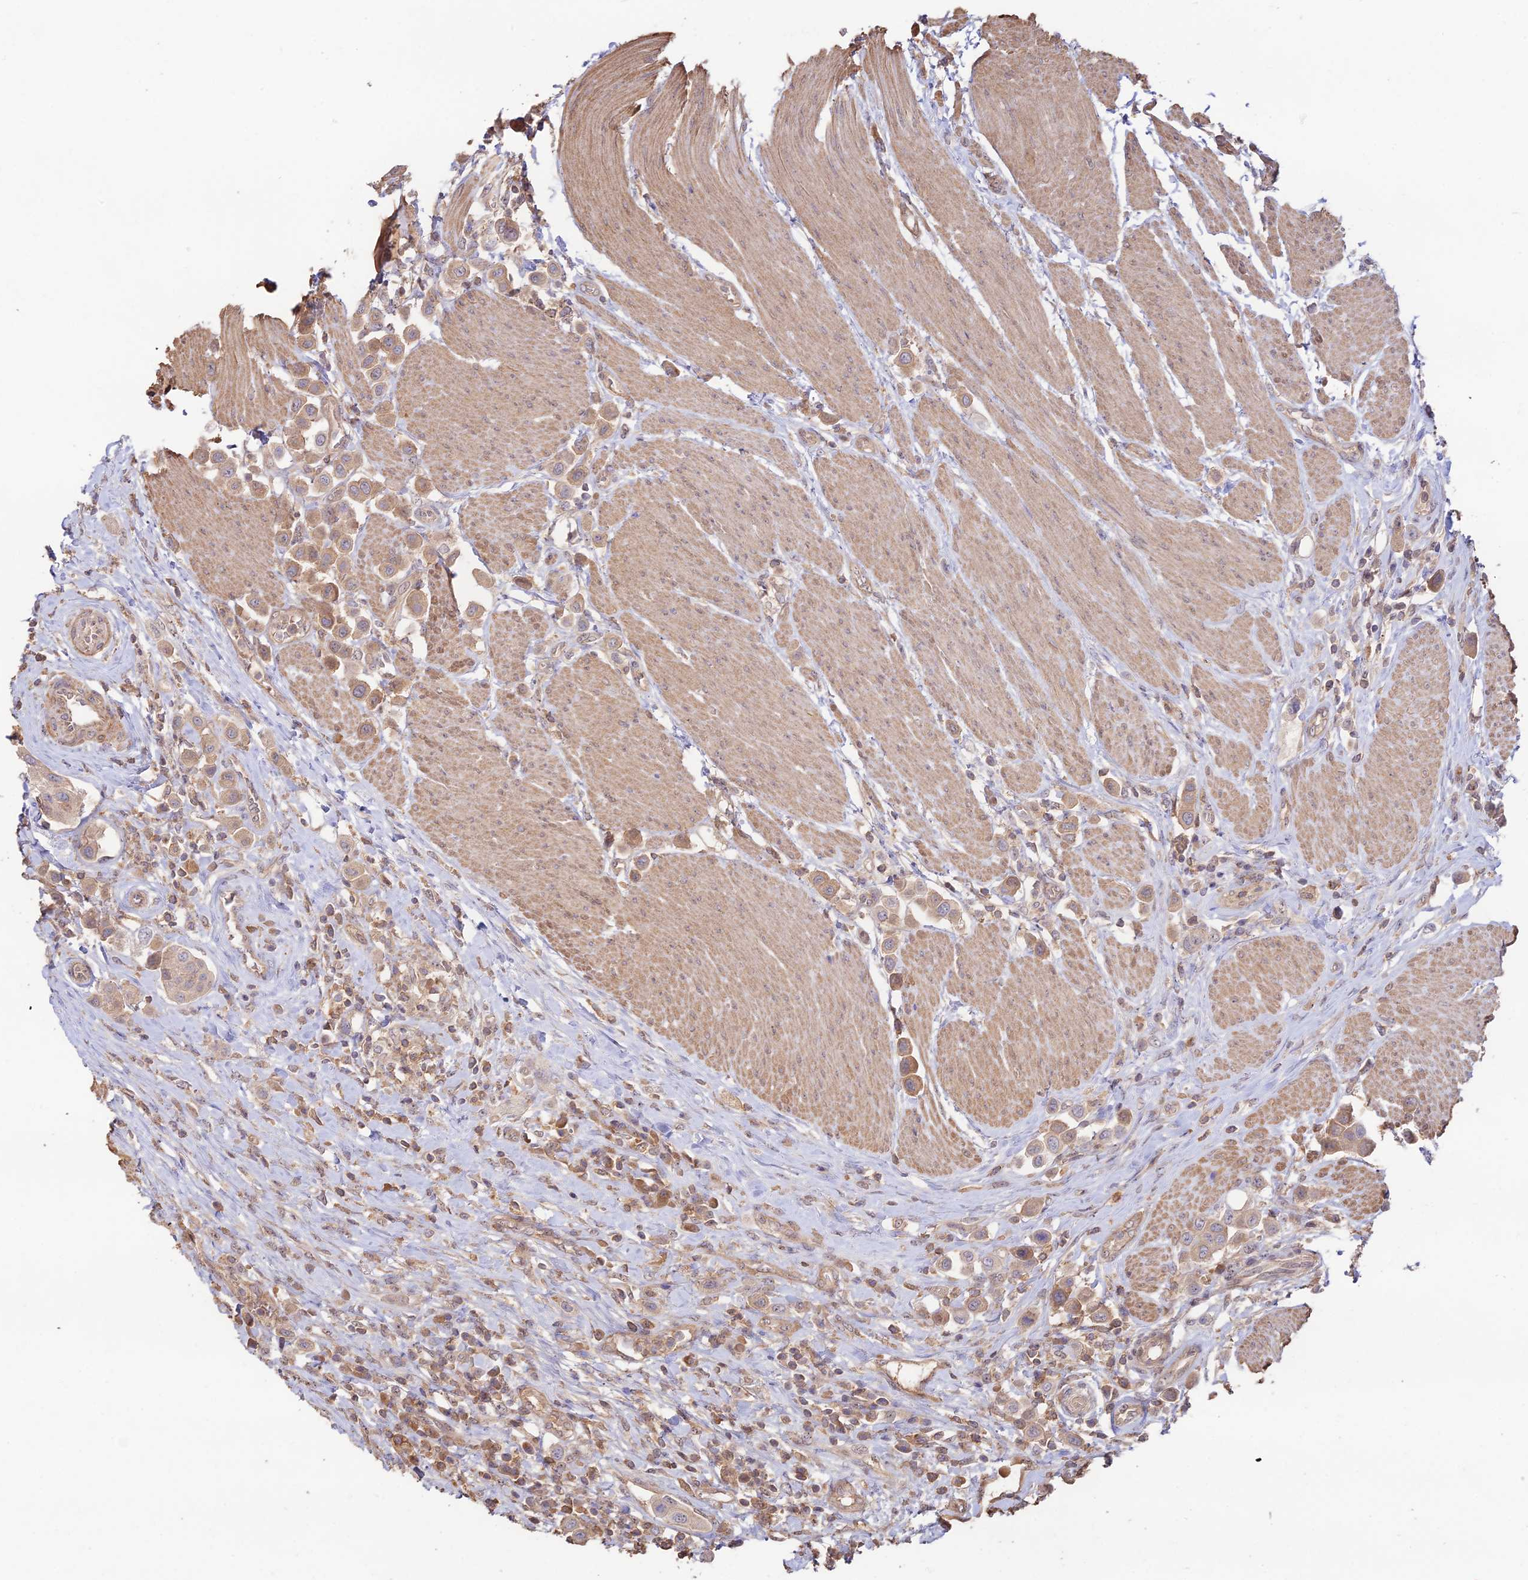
{"staining": {"intensity": "weak", "quantity": ">75%", "location": "cytoplasmic/membranous"}, "tissue": "urothelial cancer", "cell_type": "Tumor cells", "image_type": "cancer", "snomed": [{"axis": "morphology", "description": "Urothelial carcinoma, High grade"}, {"axis": "topography", "description": "Urinary bladder"}], "caption": "Protein analysis of urothelial cancer tissue shows weak cytoplasmic/membranous positivity in about >75% of tumor cells.", "gene": "CLCF1", "patient": {"sex": "male", "age": 50}}